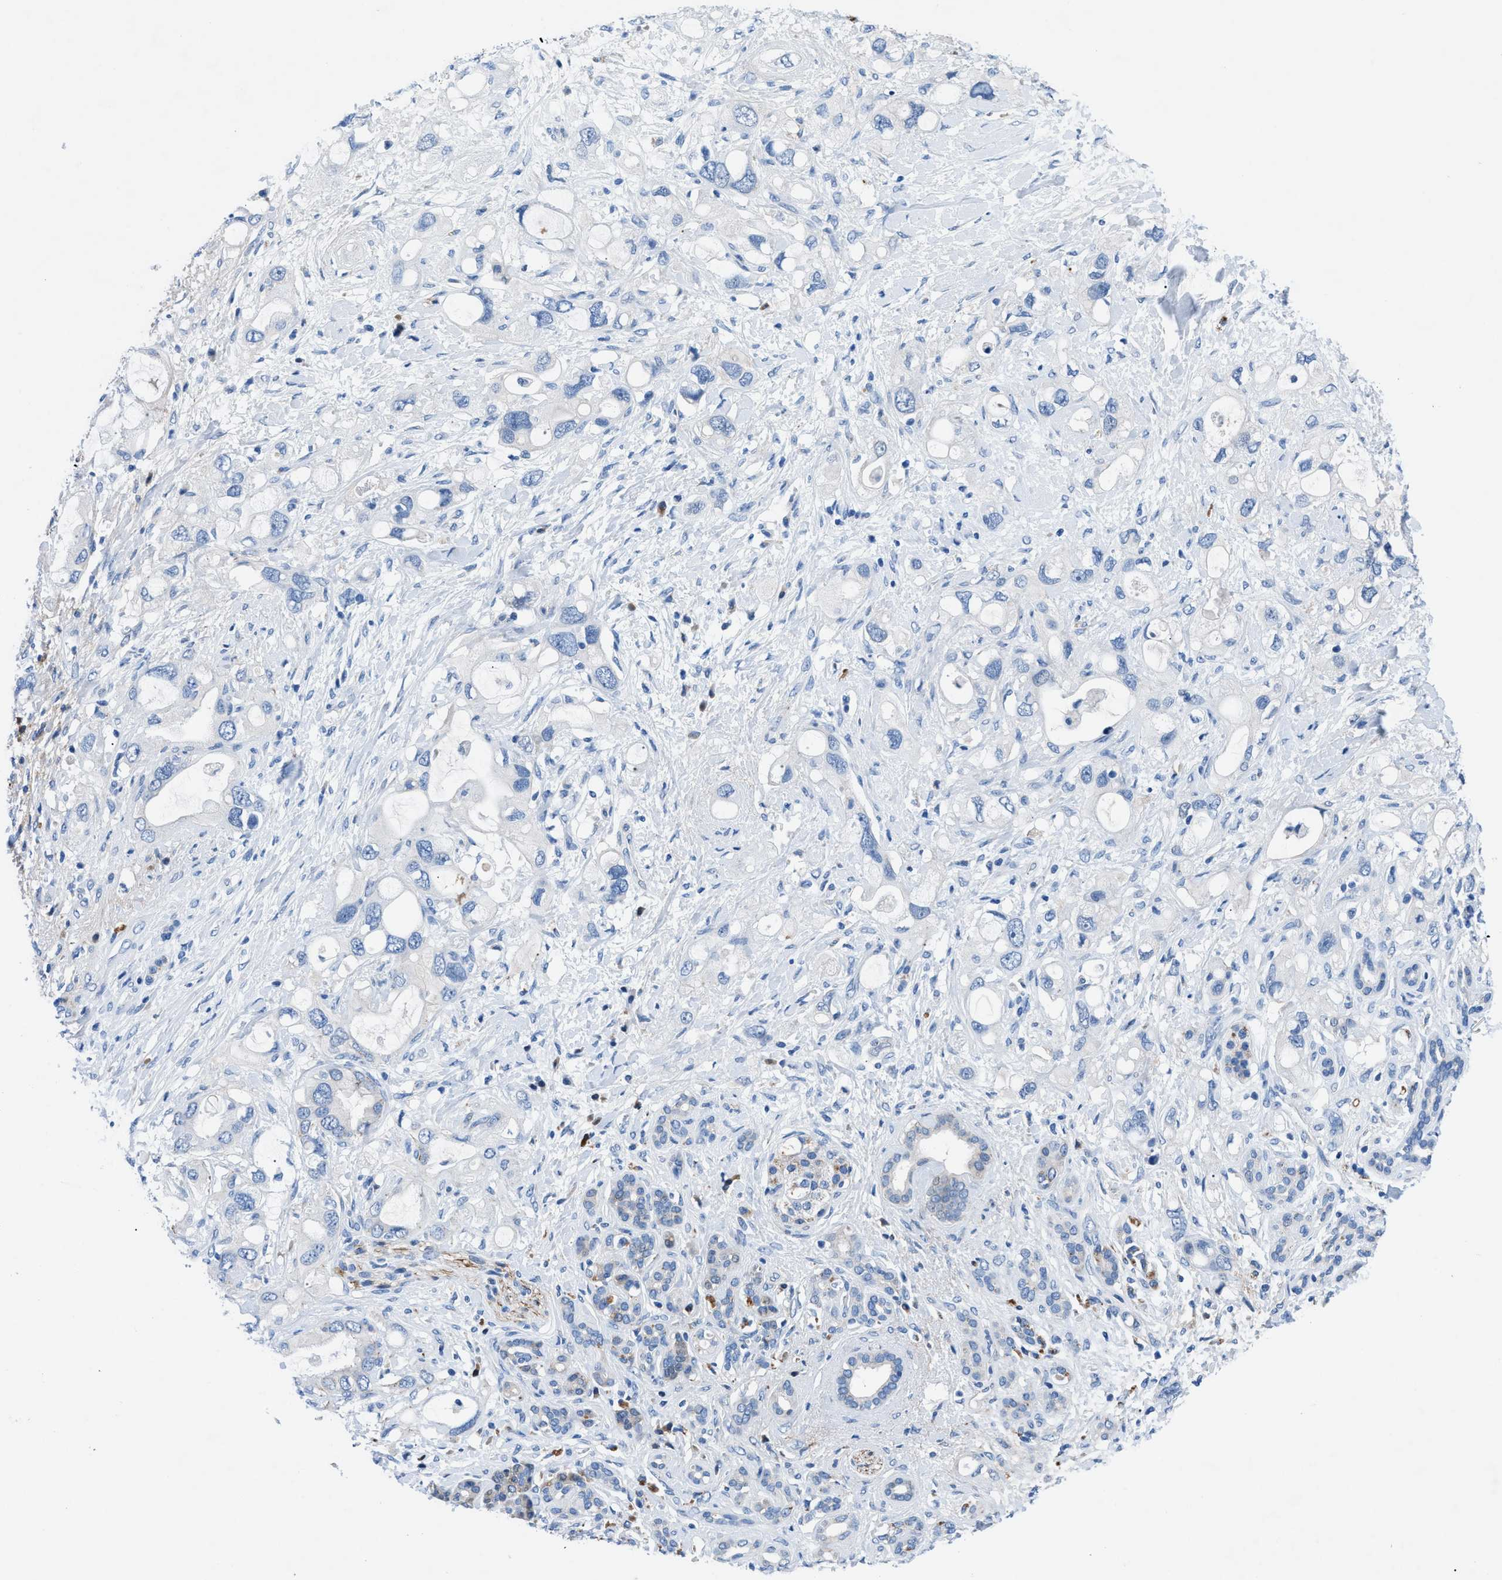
{"staining": {"intensity": "negative", "quantity": "none", "location": "none"}, "tissue": "pancreatic cancer", "cell_type": "Tumor cells", "image_type": "cancer", "snomed": [{"axis": "morphology", "description": "Adenocarcinoma, NOS"}, {"axis": "topography", "description": "Pancreas"}], "caption": "Immunohistochemistry (IHC) histopathology image of neoplastic tissue: human pancreatic cancer stained with DAB (3,3'-diaminobenzidine) reveals no significant protein staining in tumor cells. The staining was performed using DAB (3,3'-diaminobenzidine) to visualize the protein expression in brown, while the nuclei were stained in blue with hematoxylin (Magnification: 20x).", "gene": "UAP1", "patient": {"sex": "female", "age": 56}}